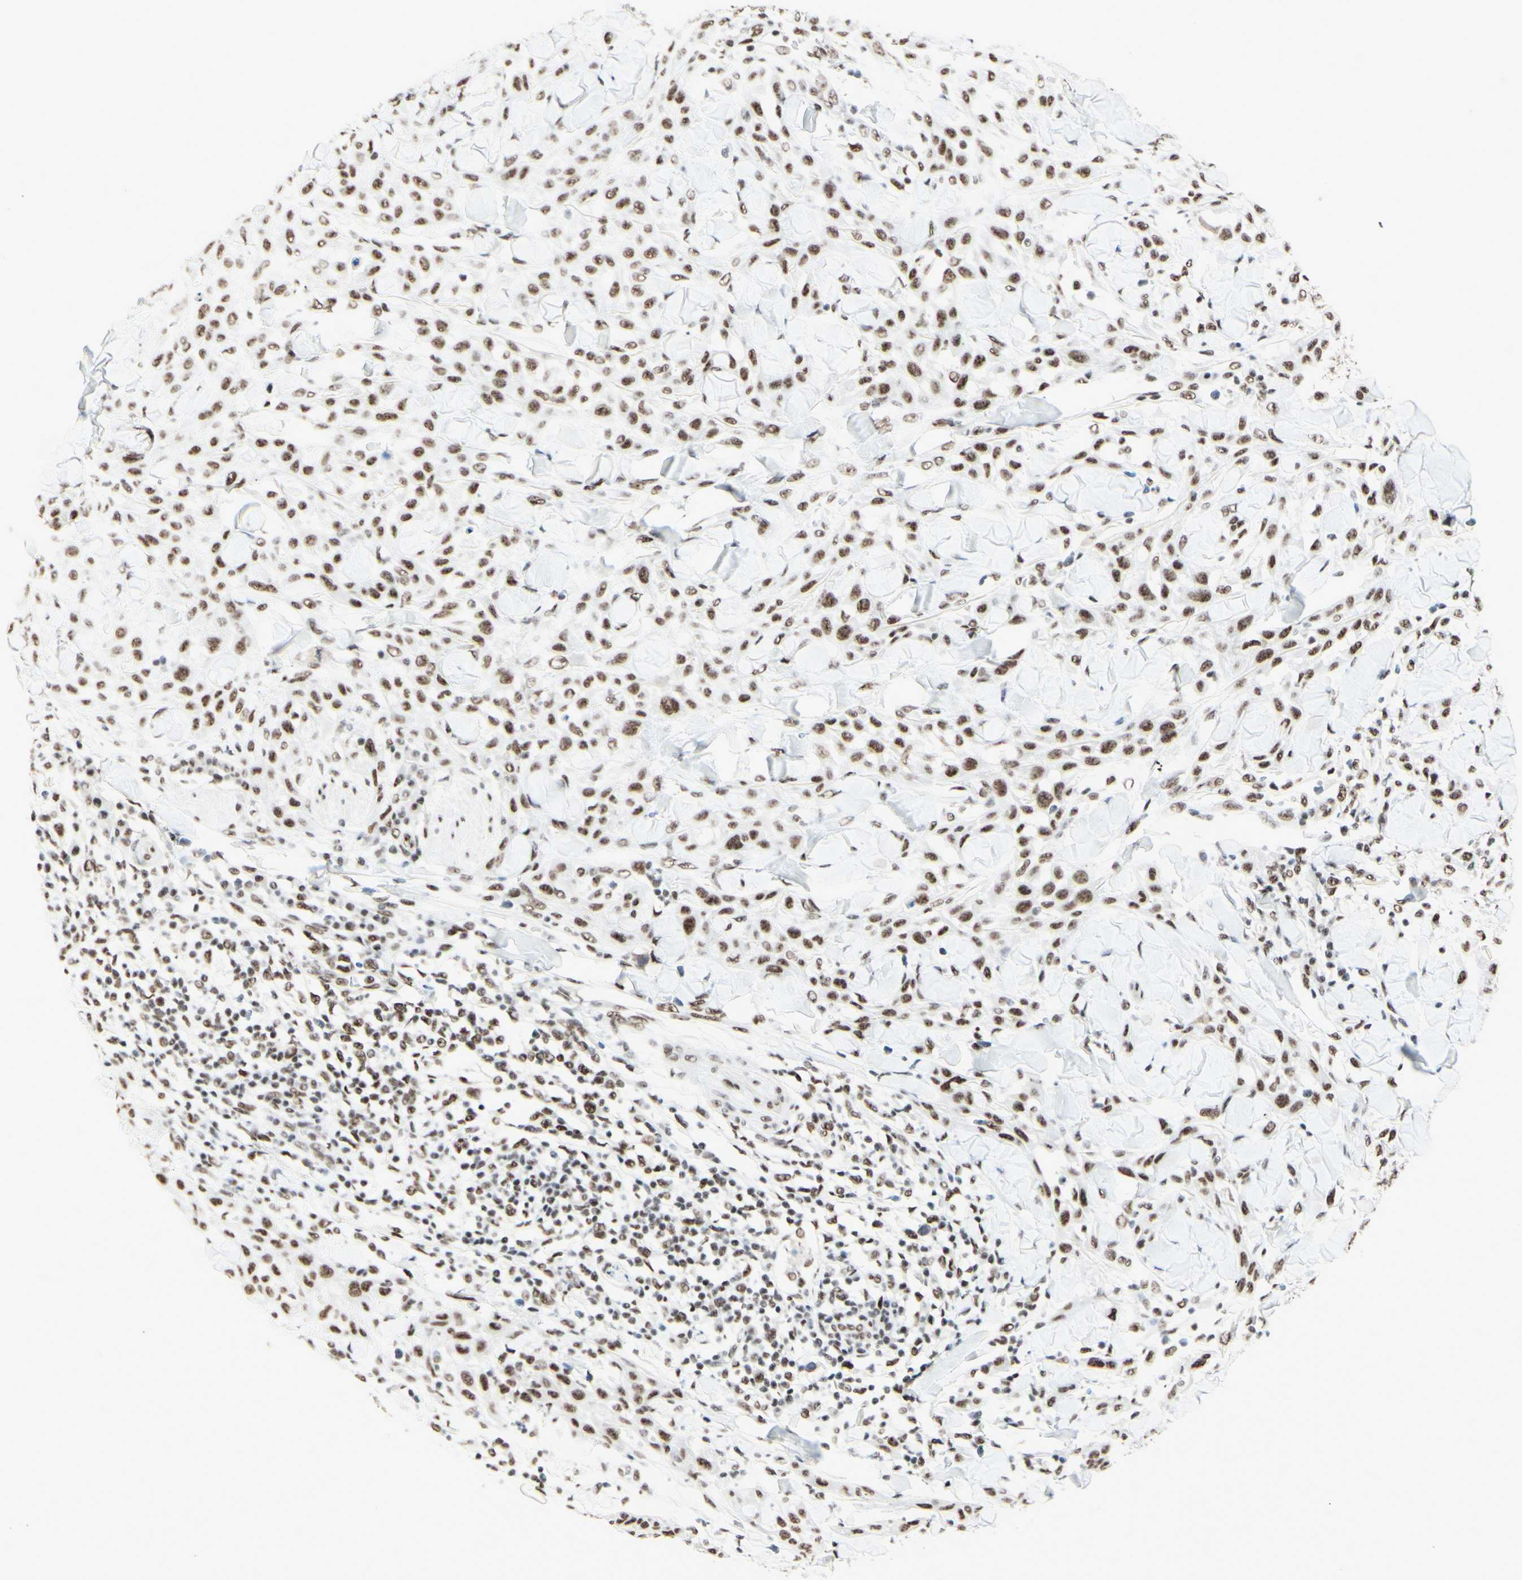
{"staining": {"intensity": "moderate", "quantity": ">75%", "location": "nuclear"}, "tissue": "skin cancer", "cell_type": "Tumor cells", "image_type": "cancer", "snomed": [{"axis": "morphology", "description": "Squamous cell carcinoma, NOS"}, {"axis": "topography", "description": "Skin"}], "caption": "Immunohistochemistry (IHC) image of skin cancer (squamous cell carcinoma) stained for a protein (brown), which shows medium levels of moderate nuclear expression in about >75% of tumor cells.", "gene": "WTAP", "patient": {"sex": "male", "age": 24}}